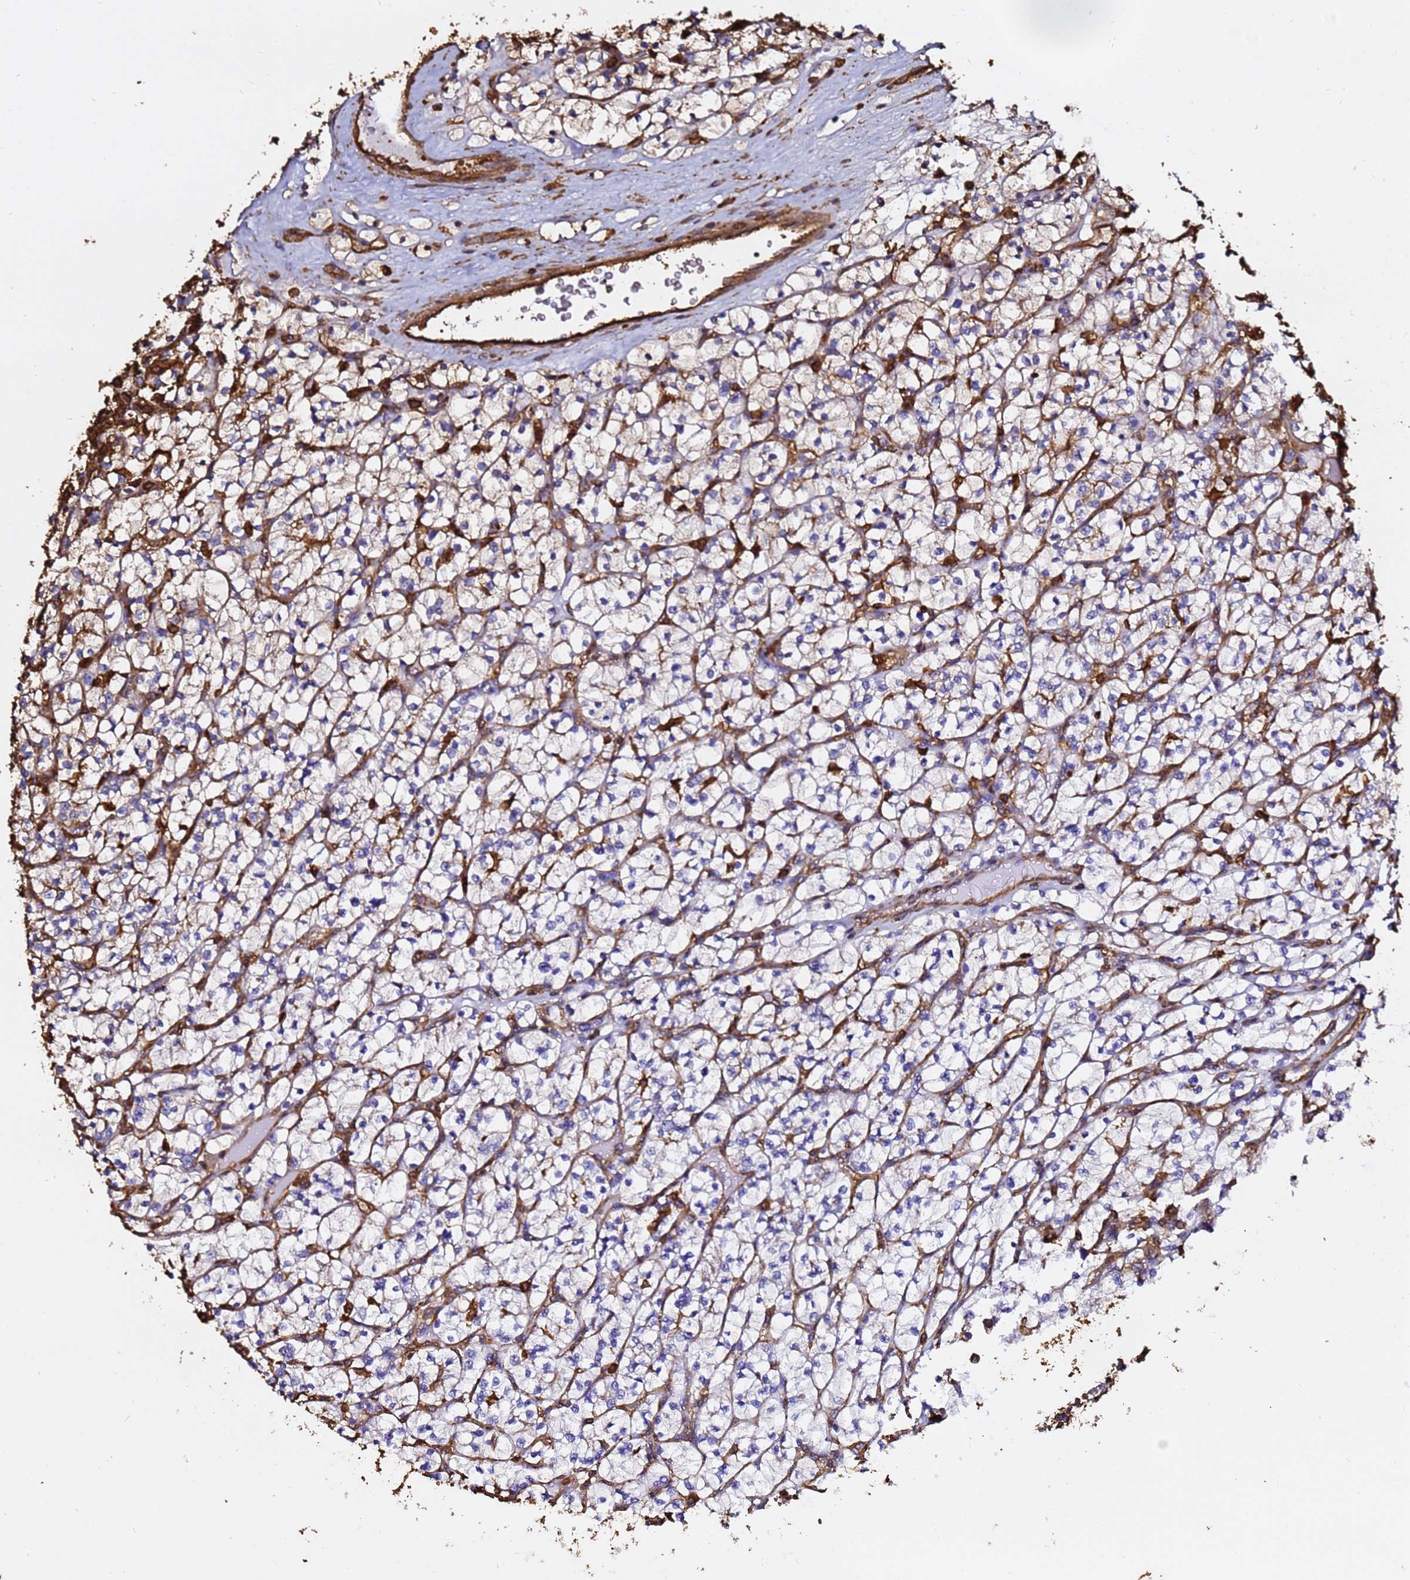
{"staining": {"intensity": "moderate", "quantity": "<25%", "location": "cytoplasmic/membranous"}, "tissue": "renal cancer", "cell_type": "Tumor cells", "image_type": "cancer", "snomed": [{"axis": "morphology", "description": "Adenocarcinoma, NOS"}, {"axis": "topography", "description": "Kidney"}], "caption": "This micrograph shows immunohistochemistry staining of renal cancer, with low moderate cytoplasmic/membranous positivity in about <25% of tumor cells.", "gene": "ACTB", "patient": {"sex": "female", "age": 64}}